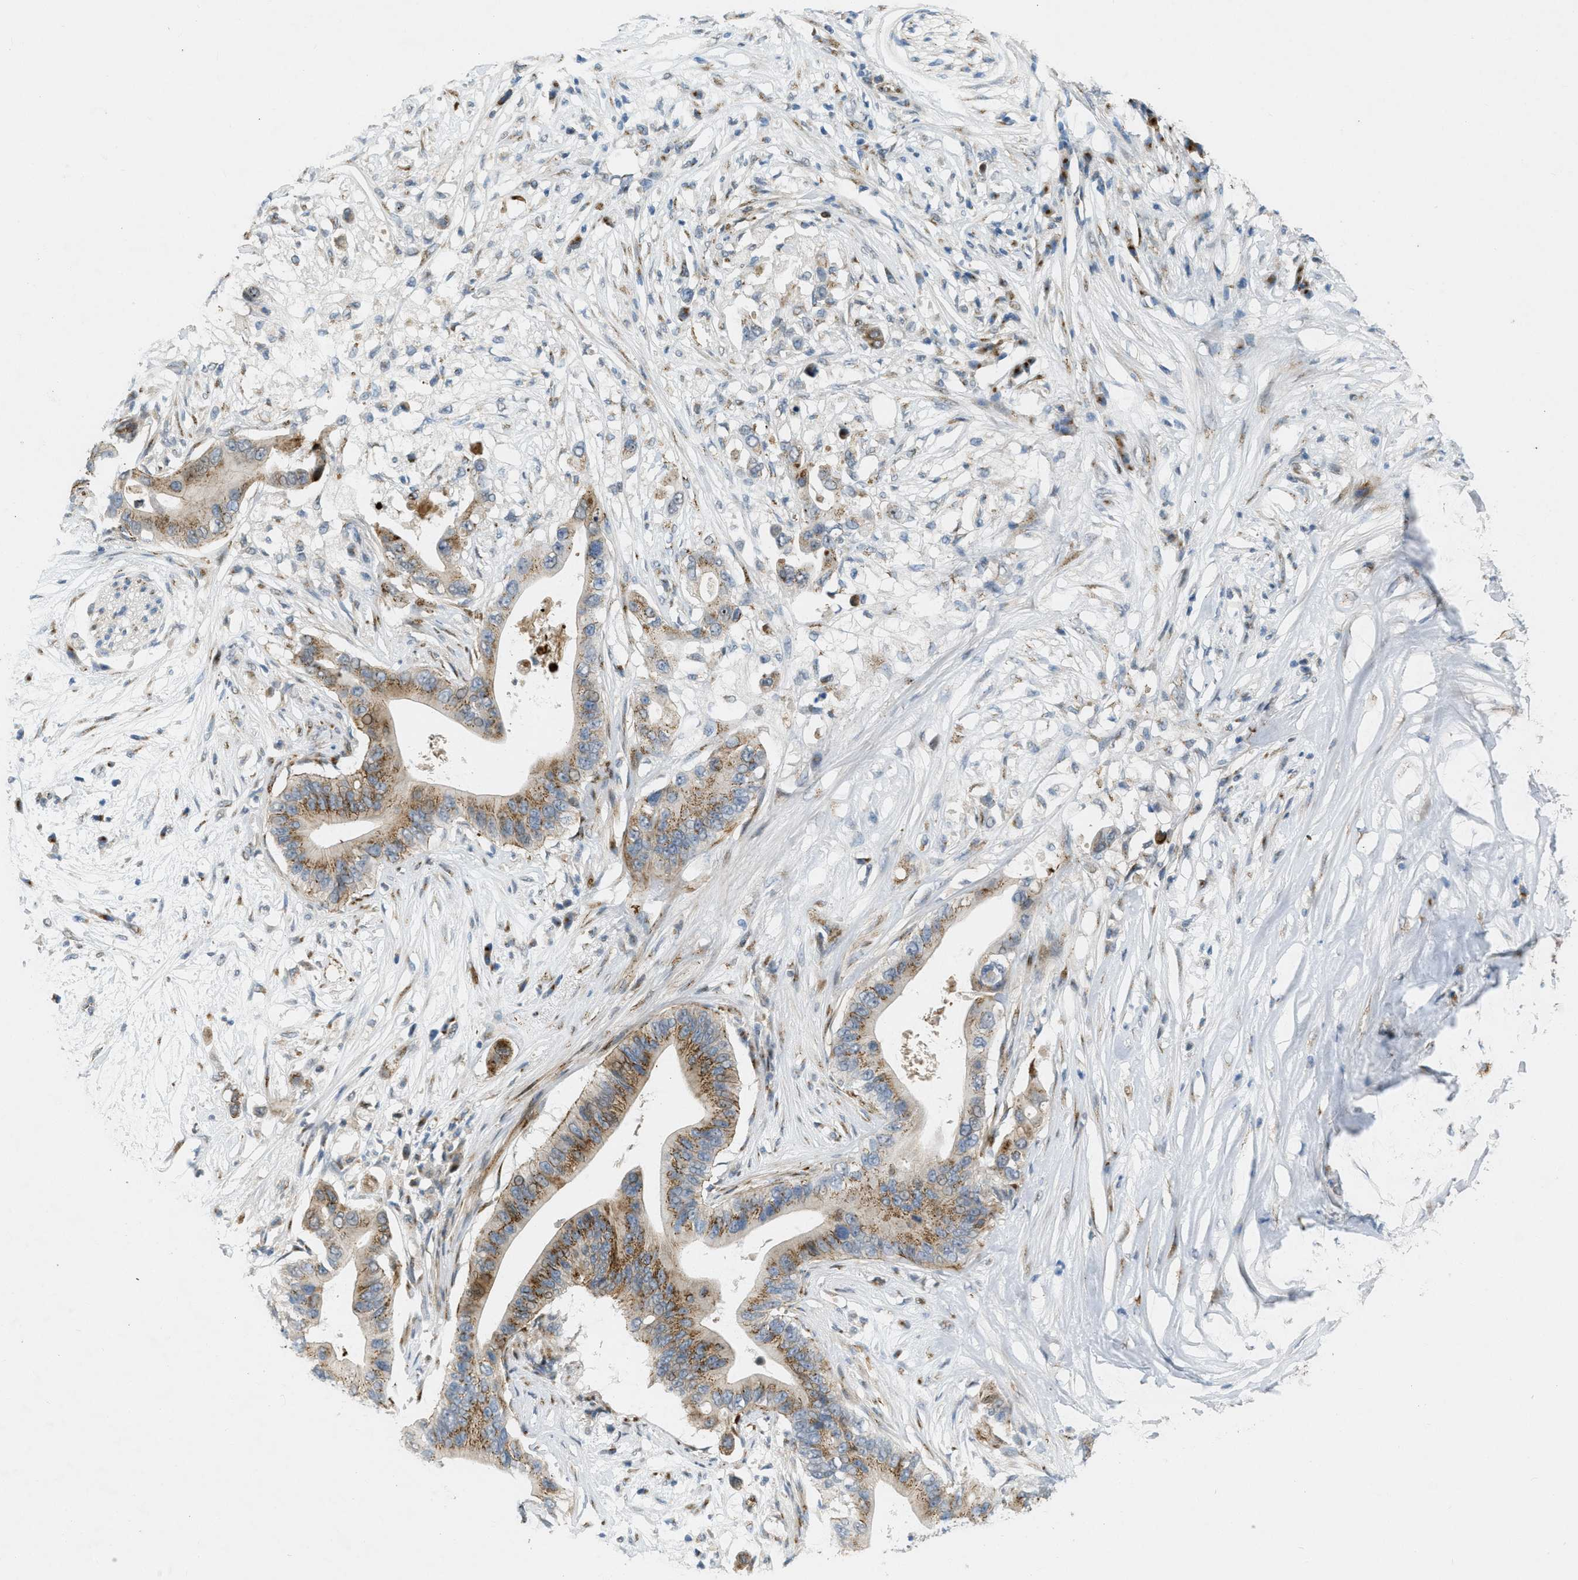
{"staining": {"intensity": "moderate", "quantity": ">75%", "location": "cytoplasmic/membranous"}, "tissue": "pancreatic cancer", "cell_type": "Tumor cells", "image_type": "cancer", "snomed": [{"axis": "morphology", "description": "Adenocarcinoma, NOS"}, {"axis": "topography", "description": "Pancreas"}], "caption": "Pancreatic adenocarcinoma stained with immunohistochemistry exhibits moderate cytoplasmic/membranous positivity in about >75% of tumor cells.", "gene": "ZFPL1", "patient": {"sex": "male", "age": 77}}